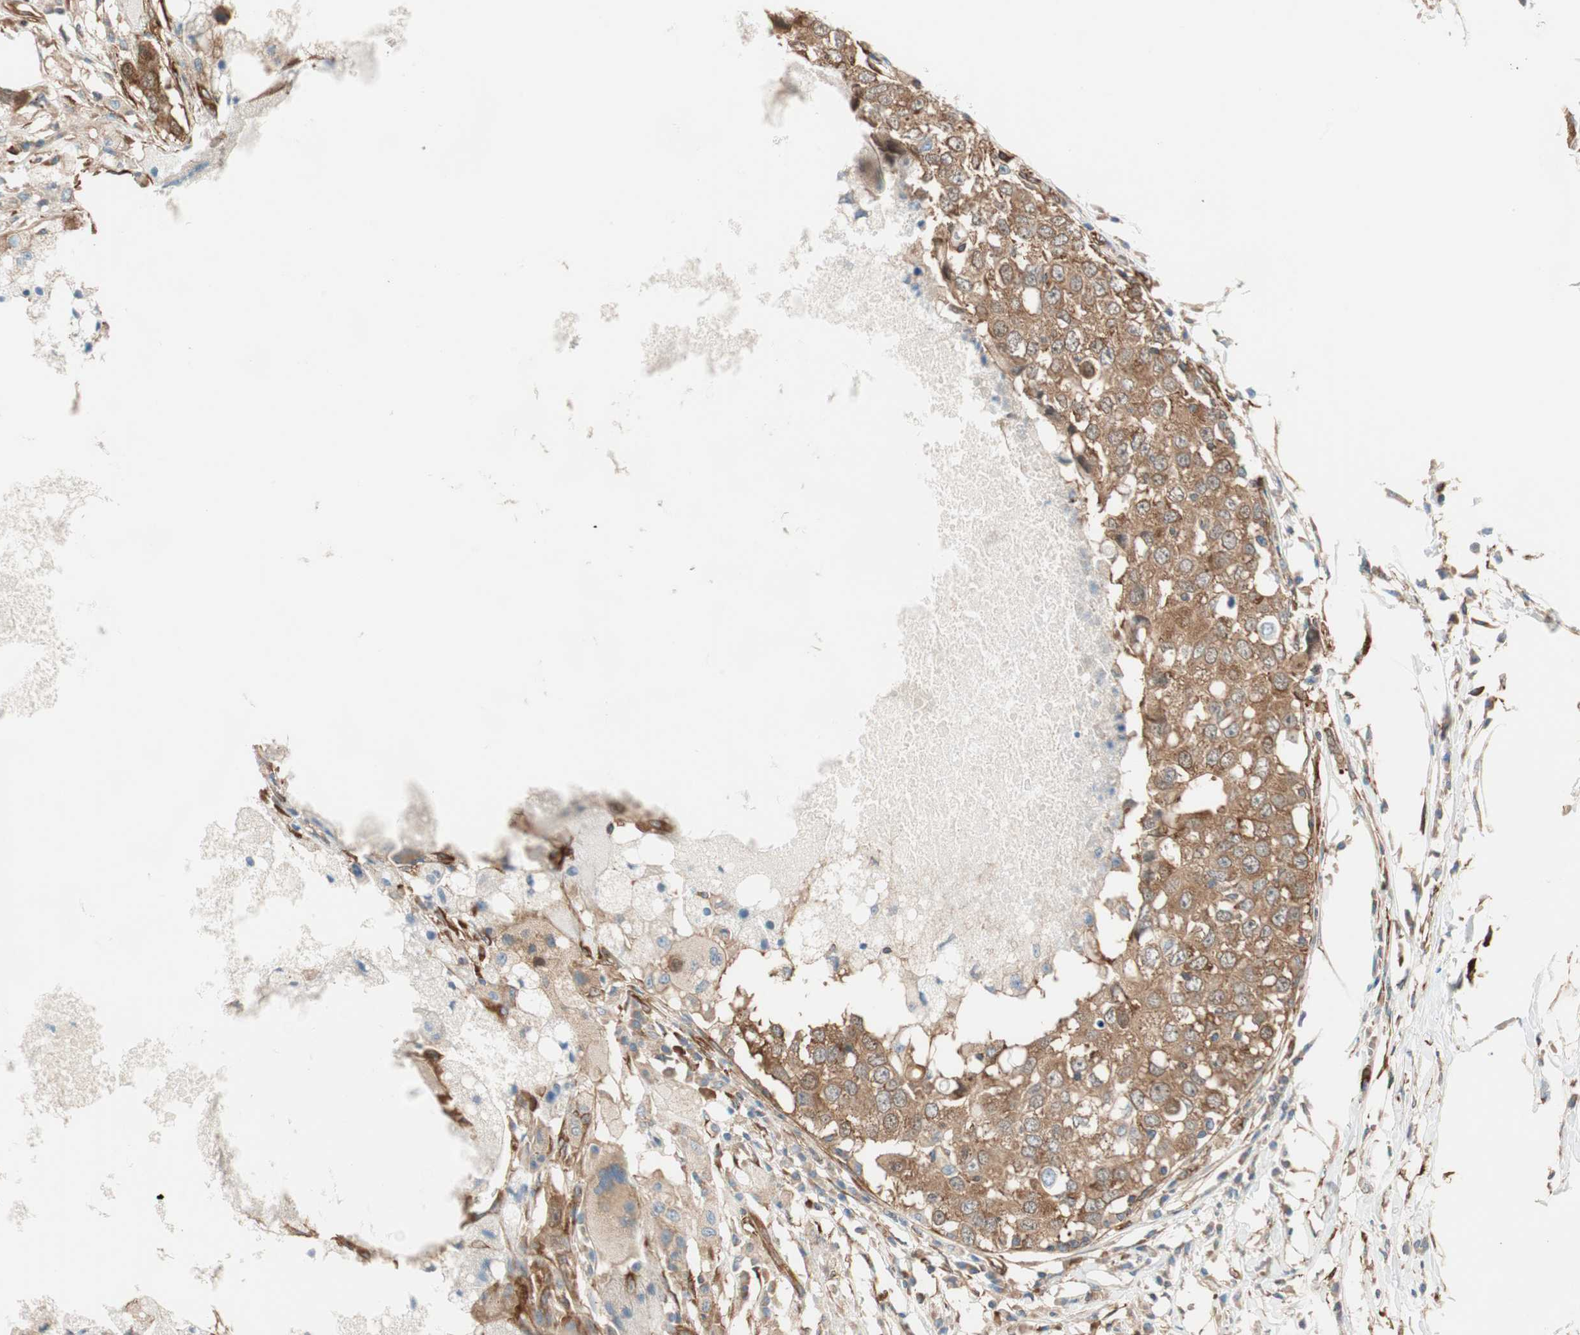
{"staining": {"intensity": "moderate", "quantity": ">75%", "location": "cytoplasmic/membranous"}, "tissue": "breast cancer", "cell_type": "Tumor cells", "image_type": "cancer", "snomed": [{"axis": "morphology", "description": "Duct carcinoma"}, {"axis": "topography", "description": "Breast"}], "caption": "An image of breast cancer stained for a protein reveals moderate cytoplasmic/membranous brown staining in tumor cells.", "gene": "WASL", "patient": {"sex": "female", "age": 27}}